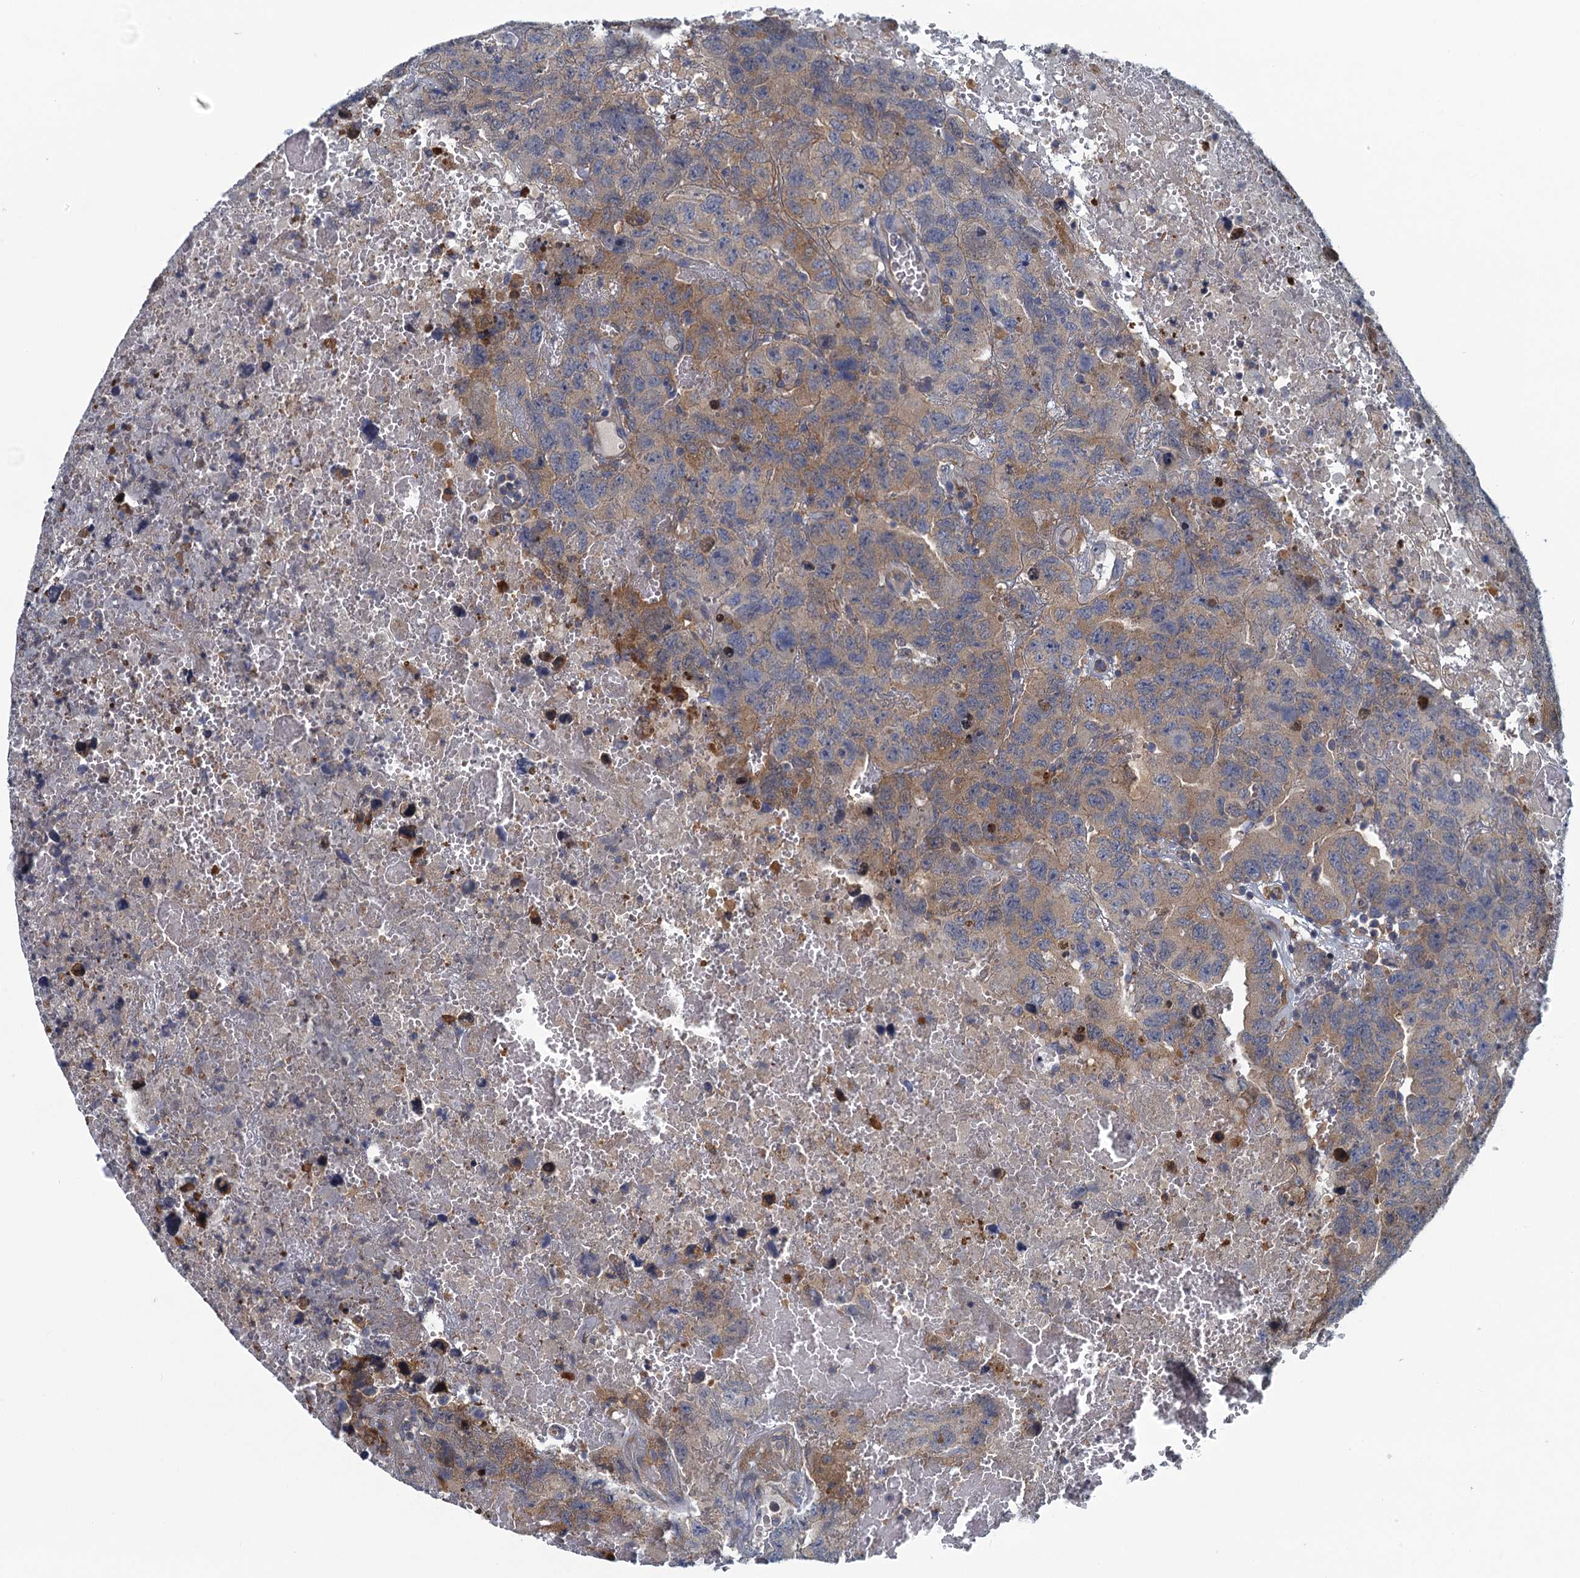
{"staining": {"intensity": "moderate", "quantity": "<25%", "location": "cytoplasmic/membranous"}, "tissue": "testis cancer", "cell_type": "Tumor cells", "image_type": "cancer", "snomed": [{"axis": "morphology", "description": "Carcinoma, Embryonal, NOS"}, {"axis": "topography", "description": "Testis"}], "caption": "Protein staining of testis cancer (embryonal carcinoma) tissue demonstrates moderate cytoplasmic/membranous positivity in about <25% of tumor cells.", "gene": "NCKAP1L", "patient": {"sex": "male", "age": 45}}